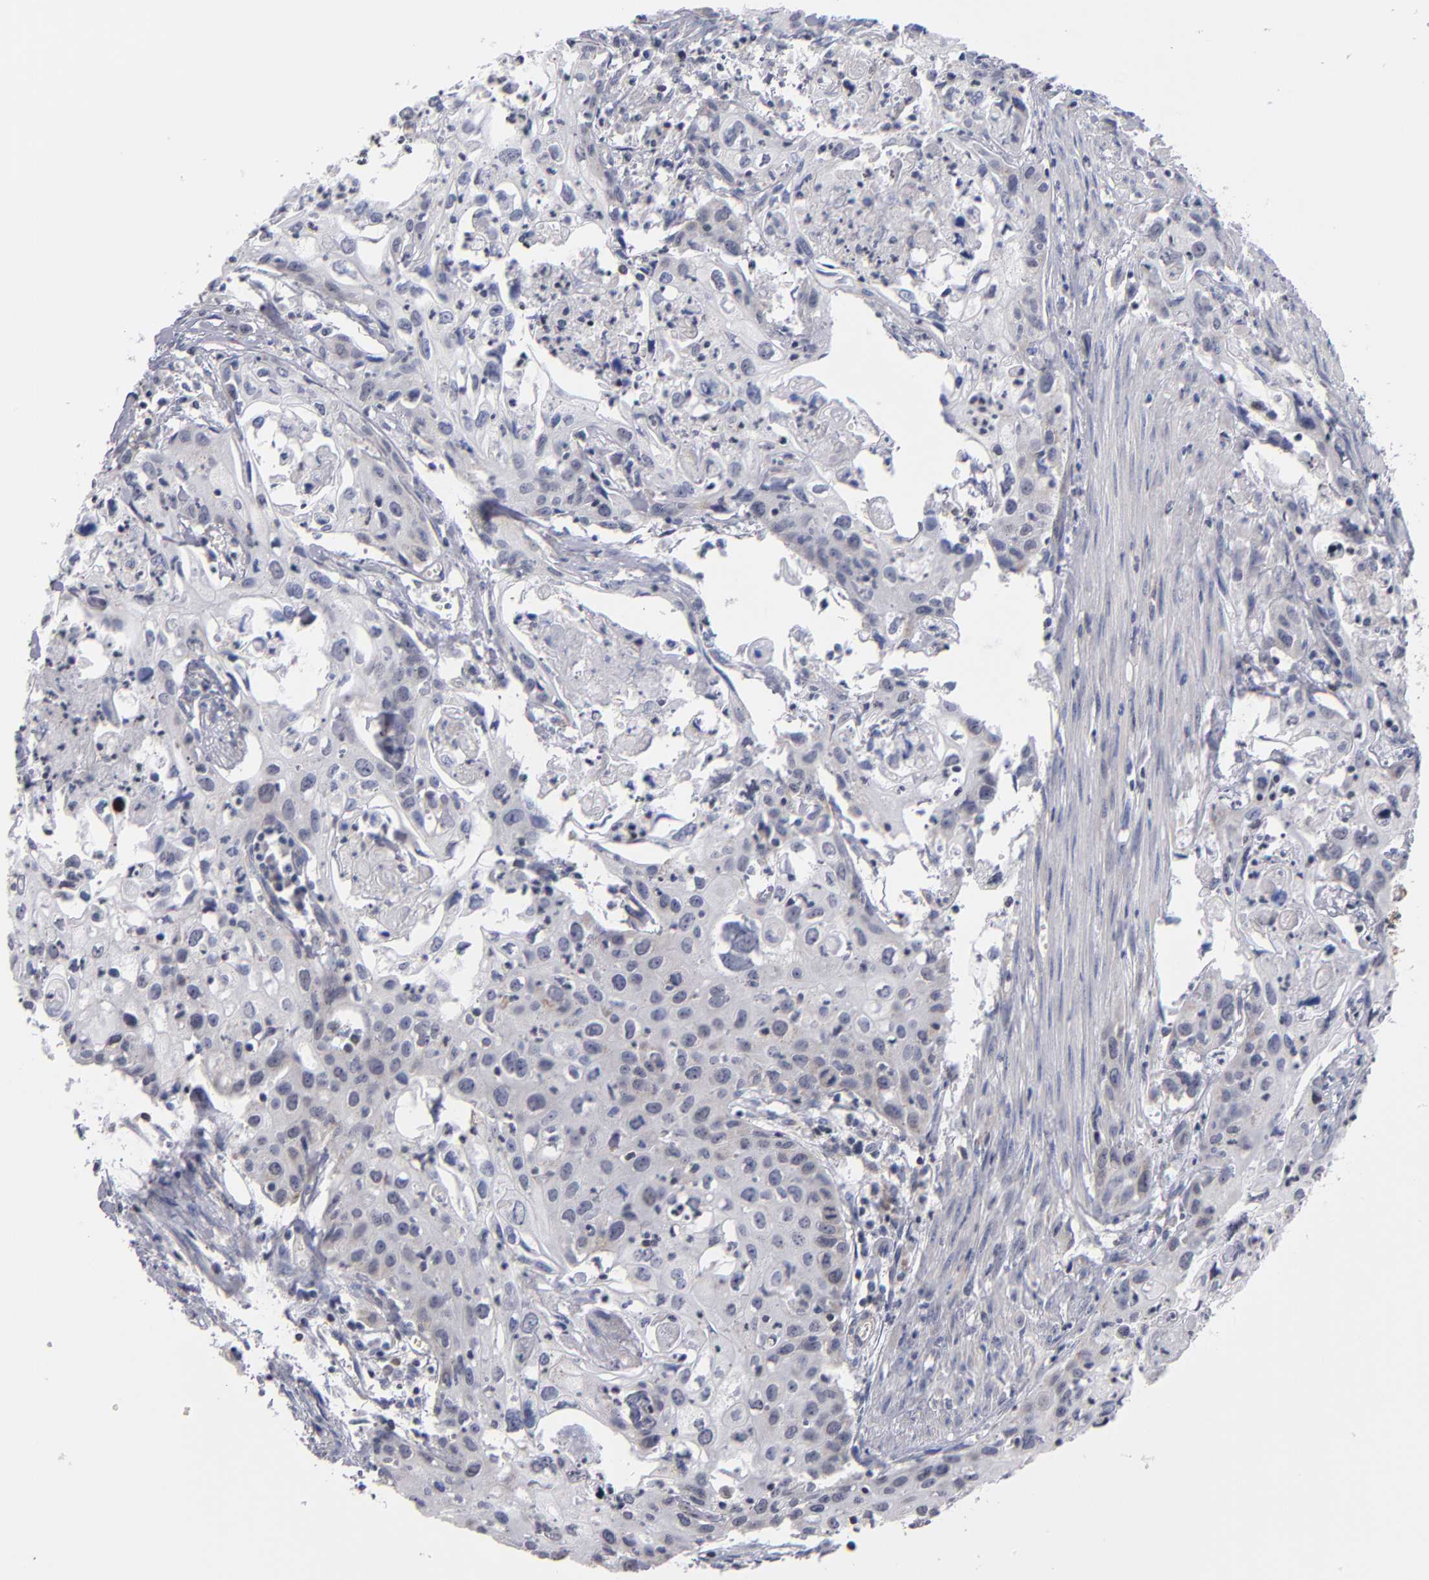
{"staining": {"intensity": "weak", "quantity": "<25%", "location": "cytoplasmic/membranous"}, "tissue": "urothelial cancer", "cell_type": "Tumor cells", "image_type": "cancer", "snomed": [{"axis": "morphology", "description": "Urothelial carcinoma, High grade"}, {"axis": "topography", "description": "Urinary bladder"}], "caption": "High-grade urothelial carcinoma was stained to show a protein in brown. There is no significant positivity in tumor cells. (Stains: DAB (3,3'-diaminobenzidine) IHC with hematoxylin counter stain, Microscopy: brightfield microscopy at high magnification).", "gene": "ODF2", "patient": {"sex": "male", "age": 54}}